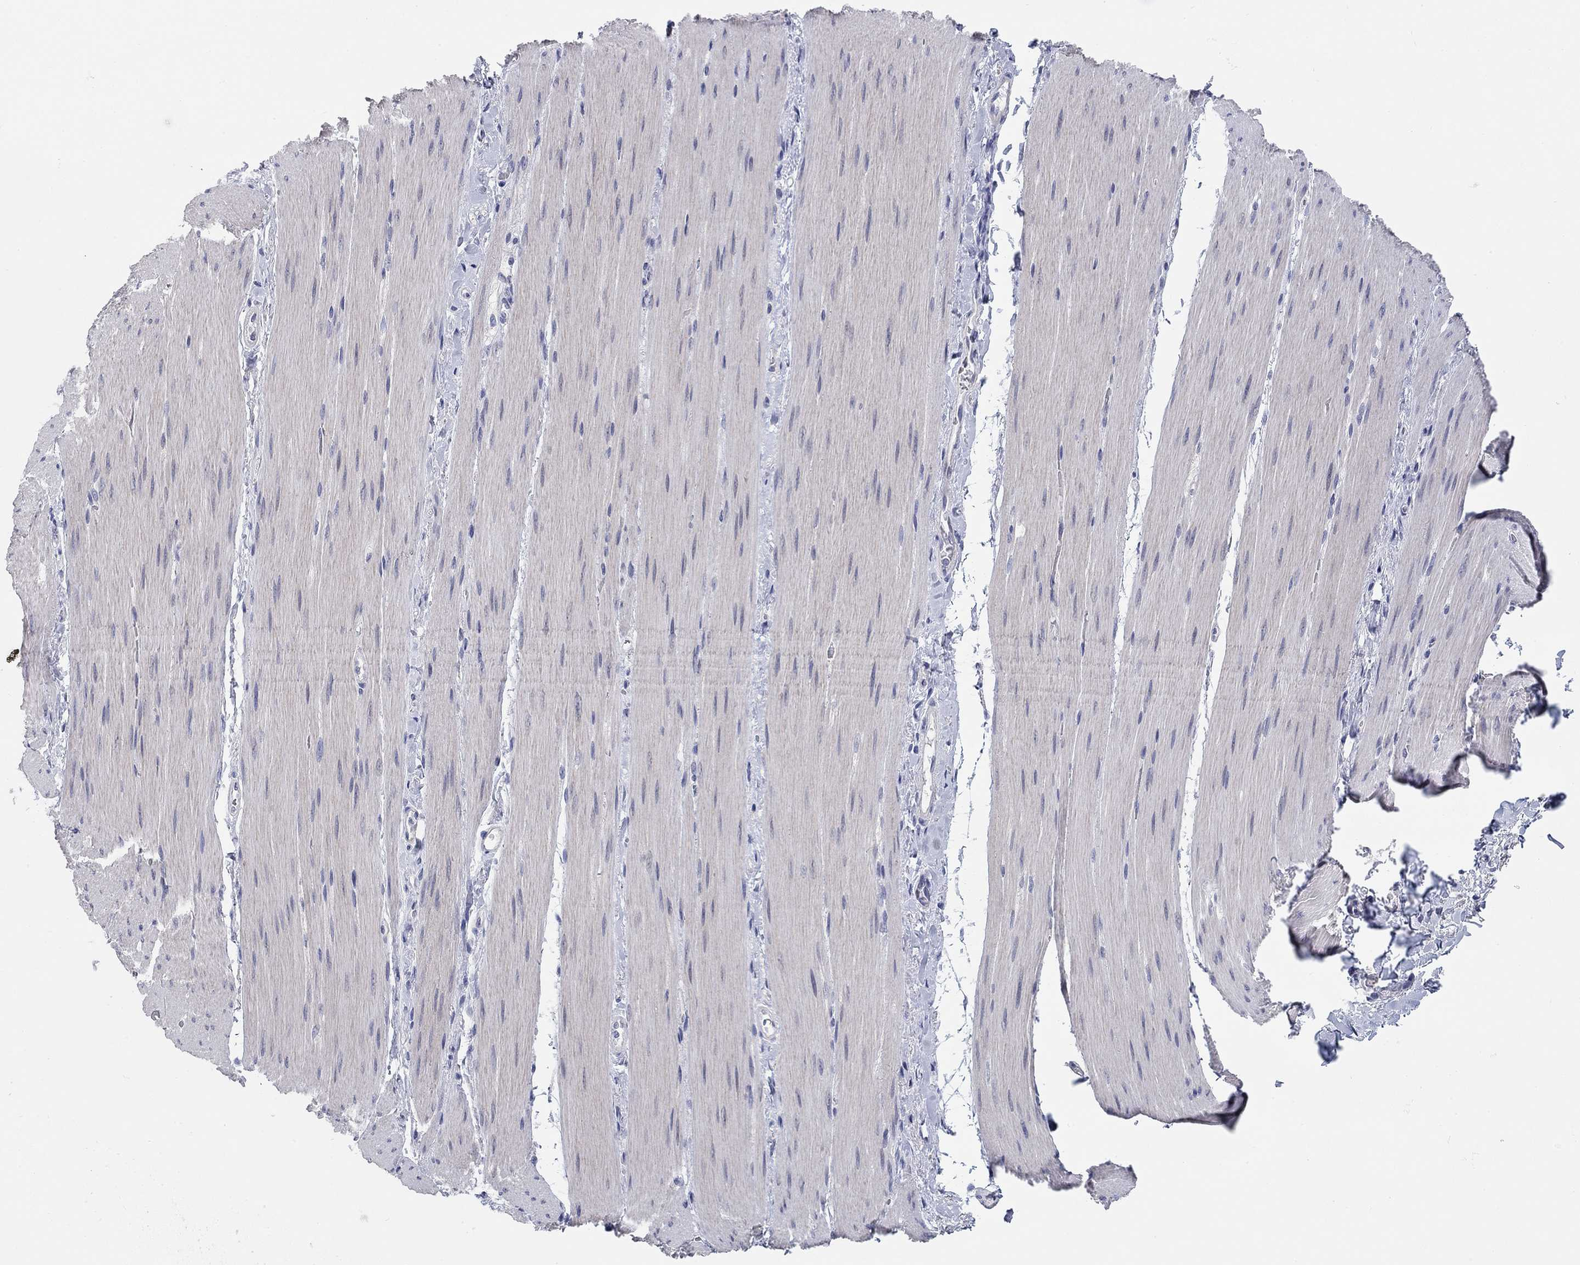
{"staining": {"intensity": "negative", "quantity": "none", "location": "none"}, "tissue": "soft tissue", "cell_type": "Fibroblasts", "image_type": "normal", "snomed": [{"axis": "morphology", "description": "Normal tissue, NOS"}, {"axis": "topography", "description": "Smooth muscle"}, {"axis": "topography", "description": "Duodenum"}, {"axis": "topography", "description": "Peripheral nerve tissue"}], "caption": "Immunohistochemical staining of benign soft tissue demonstrates no significant staining in fibroblasts.", "gene": "WASF3", "patient": {"sex": "female", "age": 61}}